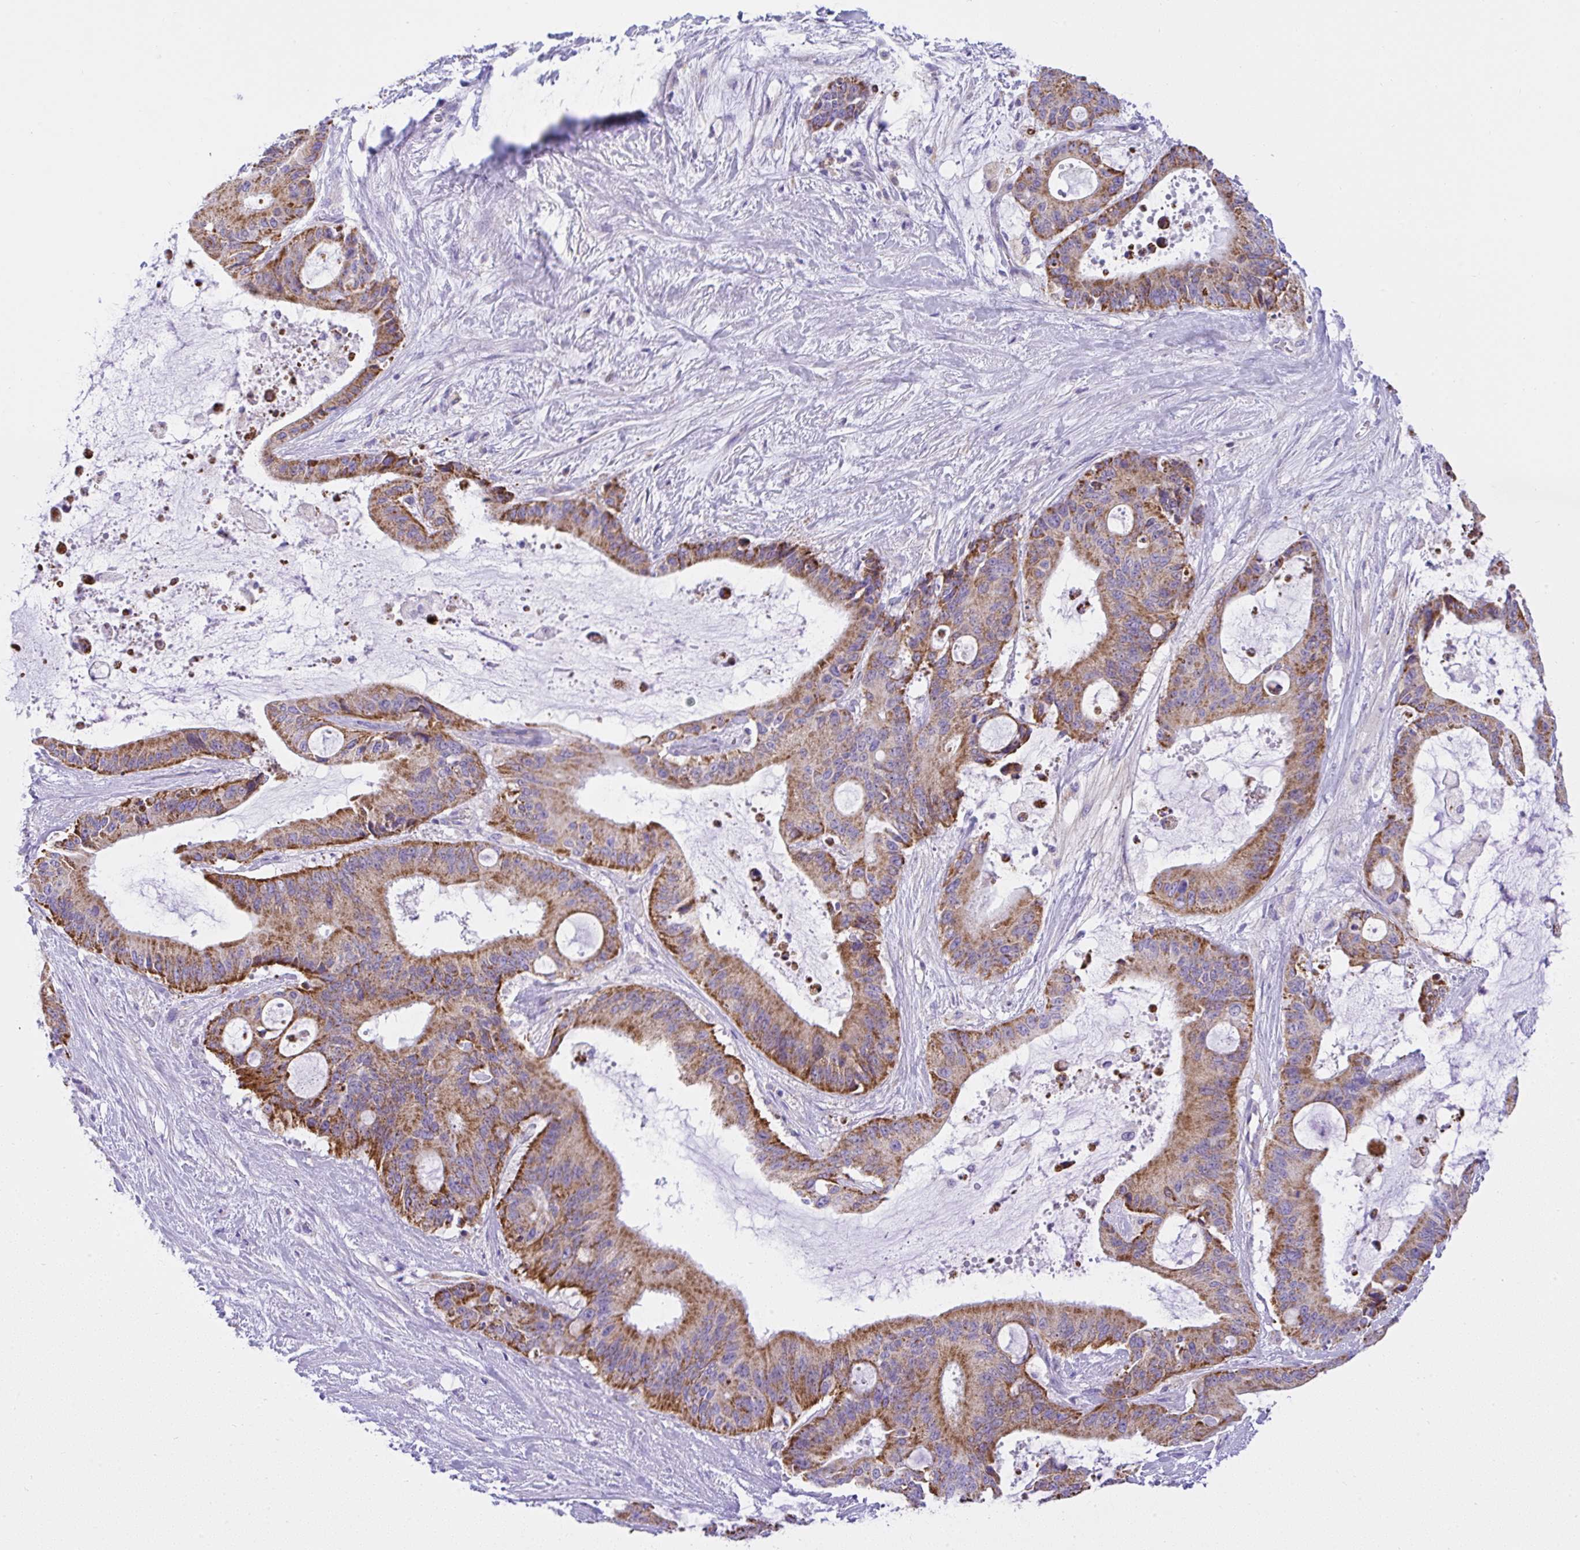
{"staining": {"intensity": "strong", "quantity": "25%-75%", "location": "cytoplasmic/membranous"}, "tissue": "liver cancer", "cell_type": "Tumor cells", "image_type": "cancer", "snomed": [{"axis": "morphology", "description": "Normal tissue, NOS"}, {"axis": "morphology", "description": "Cholangiocarcinoma"}, {"axis": "topography", "description": "Liver"}, {"axis": "topography", "description": "Peripheral nerve tissue"}], "caption": "Protein staining of liver cancer tissue displays strong cytoplasmic/membranous staining in about 25%-75% of tumor cells.", "gene": "SLC13A1", "patient": {"sex": "female", "age": 73}}